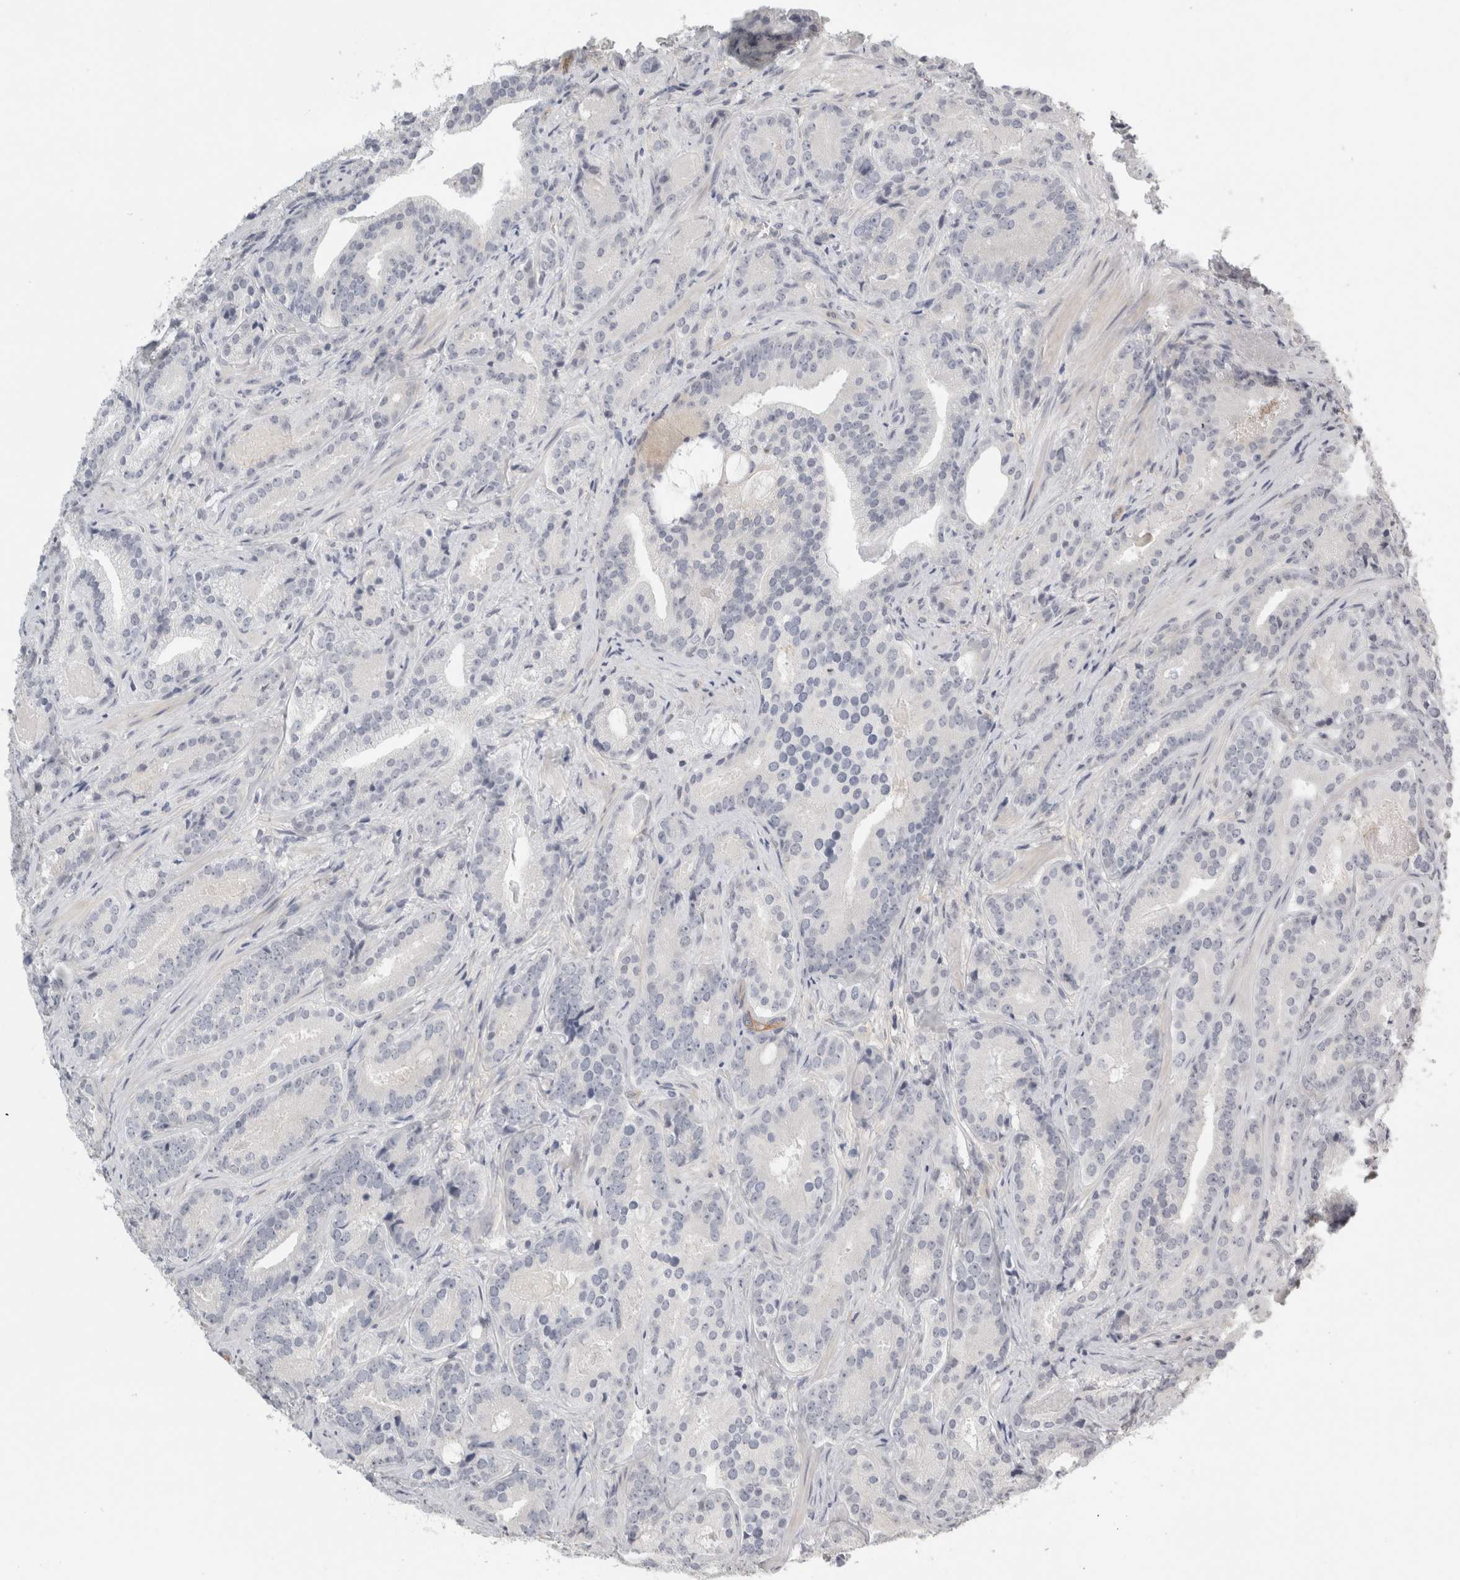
{"staining": {"intensity": "negative", "quantity": "none", "location": "none"}, "tissue": "prostate cancer", "cell_type": "Tumor cells", "image_type": "cancer", "snomed": [{"axis": "morphology", "description": "Adenocarcinoma, Low grade"}, {"axis": "topography", "description": "Prostate"}], "caption": "Immunohistochemistry micrograph of prostate cancer (adenocarcinoma (low-grade)) stained for a protein (brown), which demonstrates no staining in tumor cells.", "gene": "FBLIM1", "patient": {"sex": "male", "age": 67}}